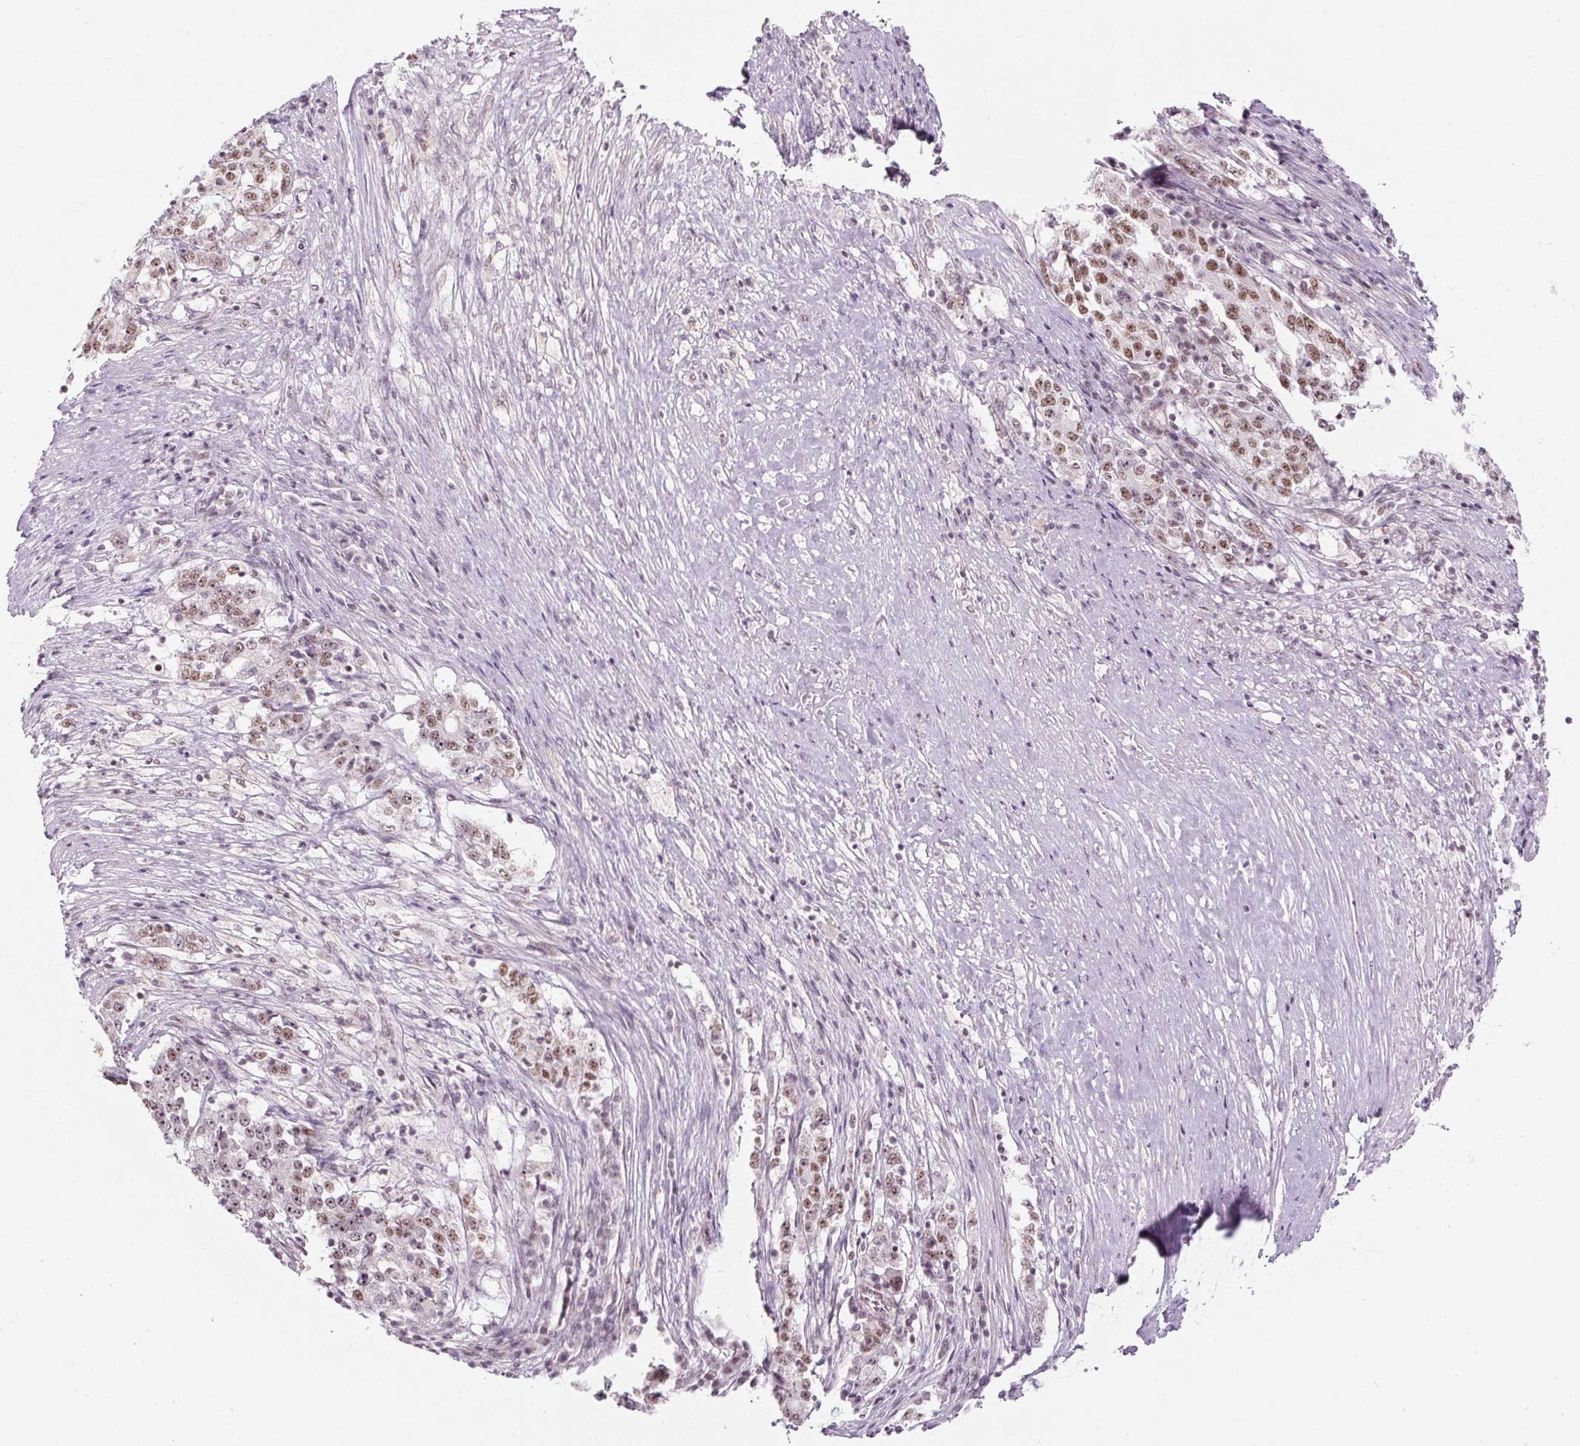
{"staining": {"intensity": "moderate", "quantity": ">75%", "location": "nuclear"}, "tissue": "stomach cancer", "cell_type": "Tumor cells", "image_type": "cancer", "snomed": [{"axis": "morphology", "description": "Adenocarcinoma, NOS"}, {"axis": "topography", "description": "Stomach"}], "caption": "Protein expression by IHC shows moderate nuclear expression in about >75% of tumor cells in stomach cancer. Nuclei are stained in blue.", "gene": "U2AF2", "patient": {"sex": "male", "age": 59}}